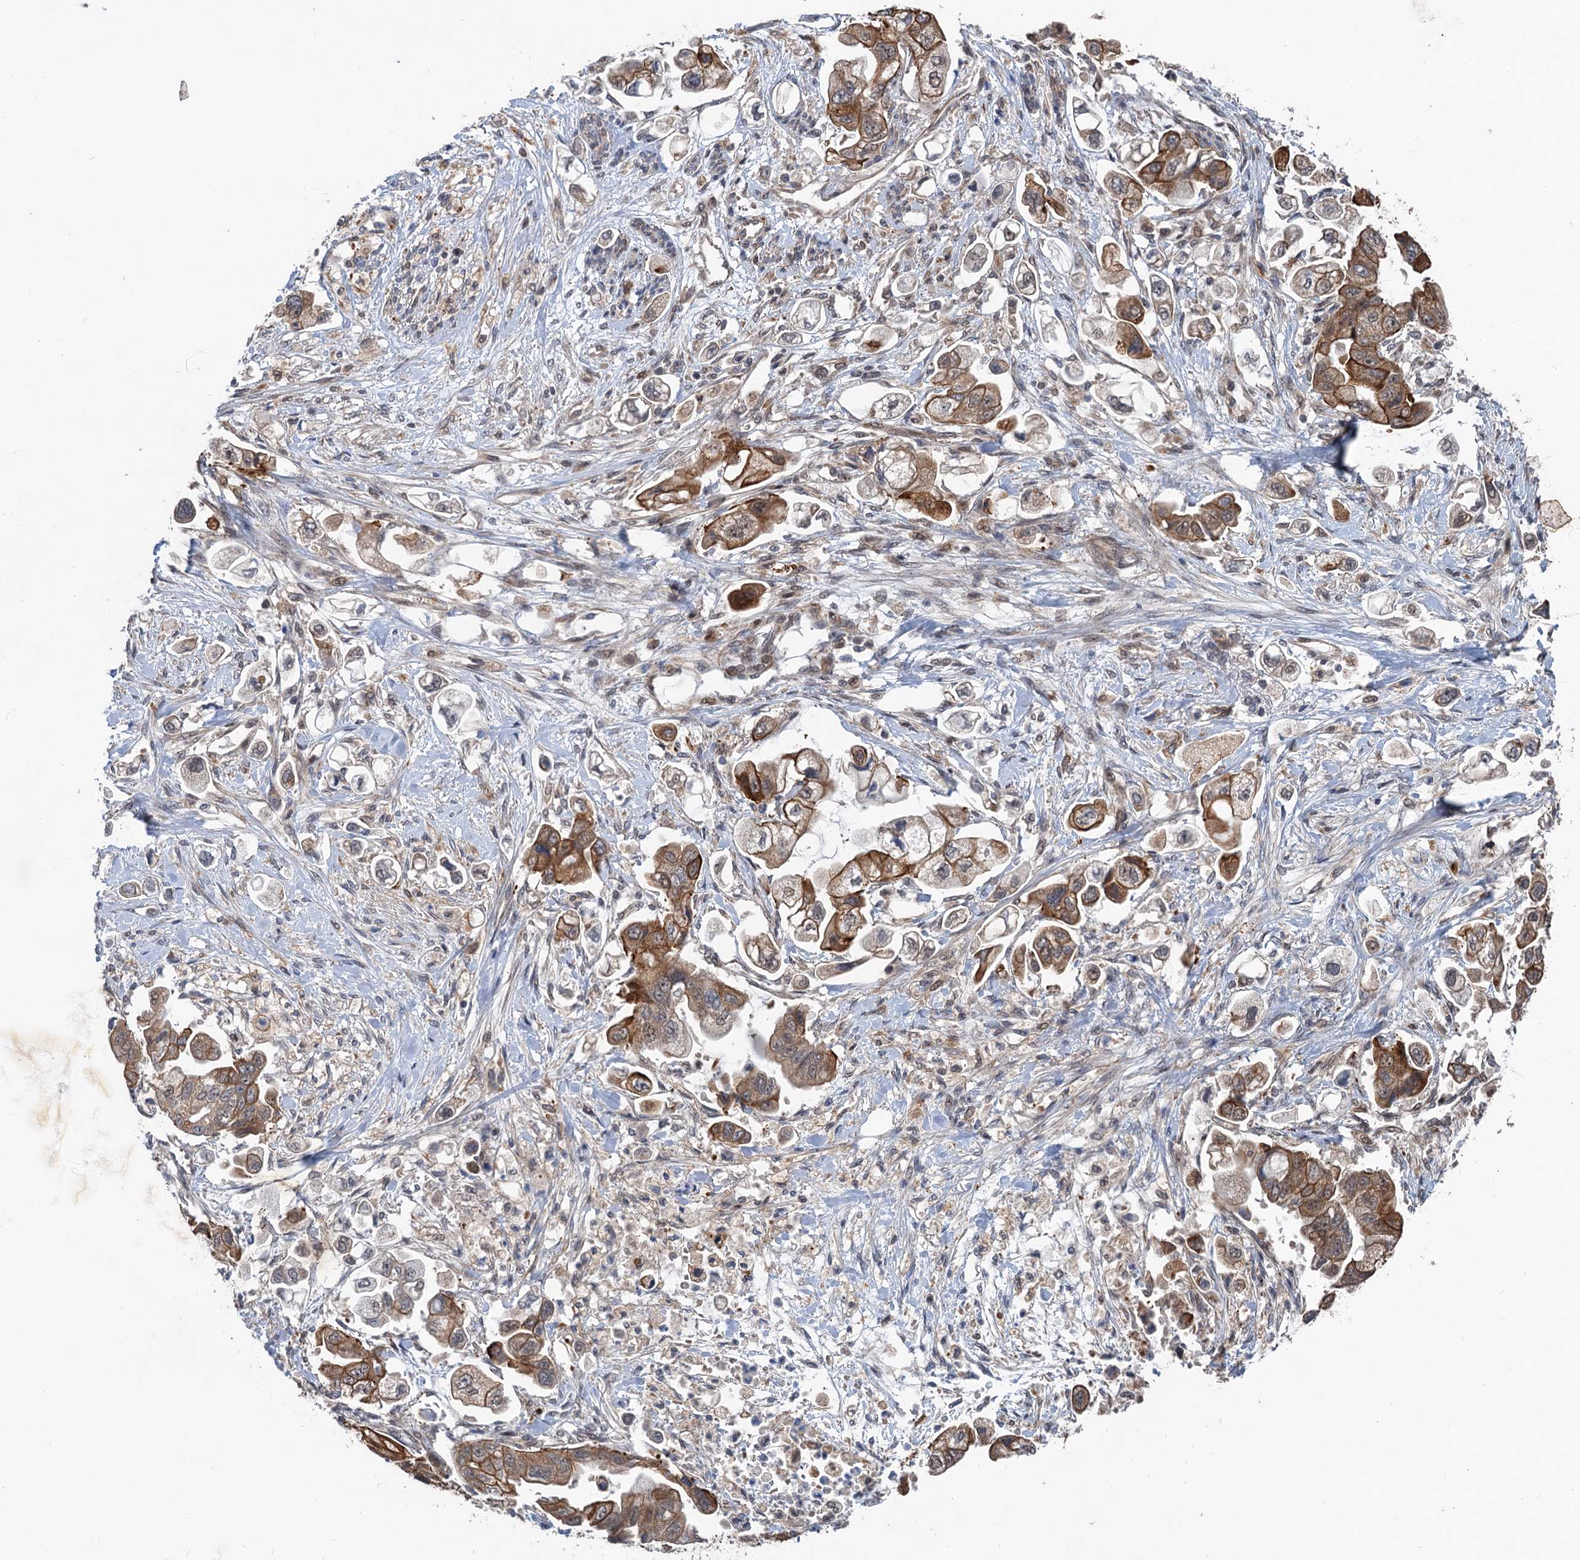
{"staining": {"intensity": "moderate", "quantity": ">75%", "location": "cytoplasmic/membranous"}, "tissue": "stomach cancer", "cell_type": "Tumor cells", "image_type": "cancer", "snomed": [{"axis": "morphology", "description": "Adenocarcinoma, NOS"}, {"axis": "topography", "description": "Stomach"}], "caption": "Immunohistochemistry of human stomach adenocarcinoma reveals medium levels of moderate cytoplasmic/membranous expression in approximately >75% of tumor cells. The staining is performed using DAB (3,3'-diaminobenzidine) brown chromogen to label protein expression. The nuclei are counter-stained blue using hematoxylin.", "gene": "TTC31", "patient": {"sex": "male", "age": 62}}